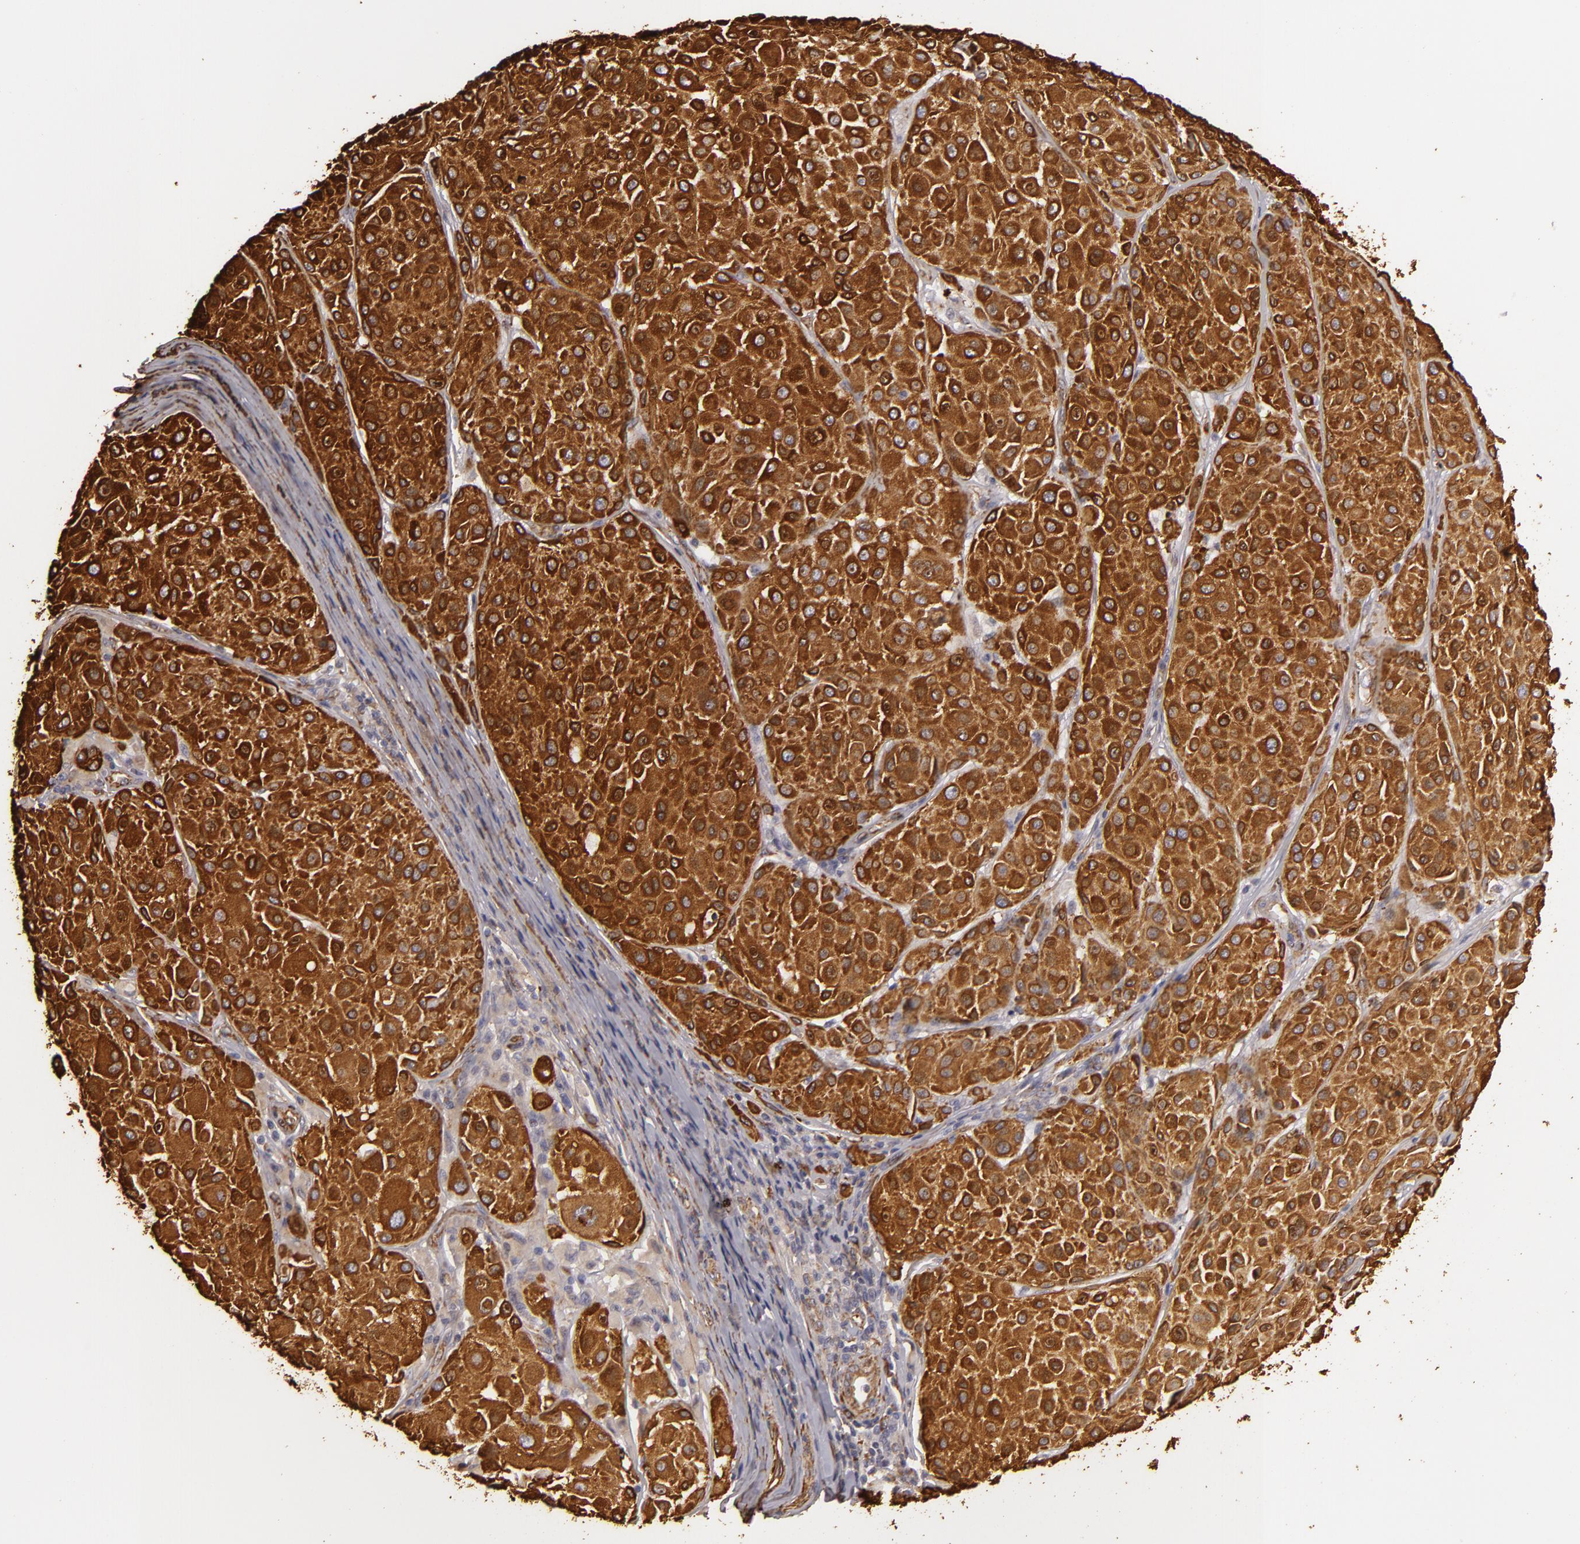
{"staining": {"intensity": "strong", "quantity": ">75%", "location": "cytoplasmic/membranous"}, "tissue": "melanoma", "cell_type": "Tumor cells", "image_type": "cancer", "snomed": [{"axis": "morphology", "description": "Malignant melanoma, NOS"}, {"axis": "topography", "description": "Skin"}], "caption": "Immunohistochemical staining of melanoma demonstrates high levels of strong cytoplasmic/membranous expression in approximately >75% of tumor cells.", "gene": "CYB5R3", "patient": {"sex": "male", "age": 36}}